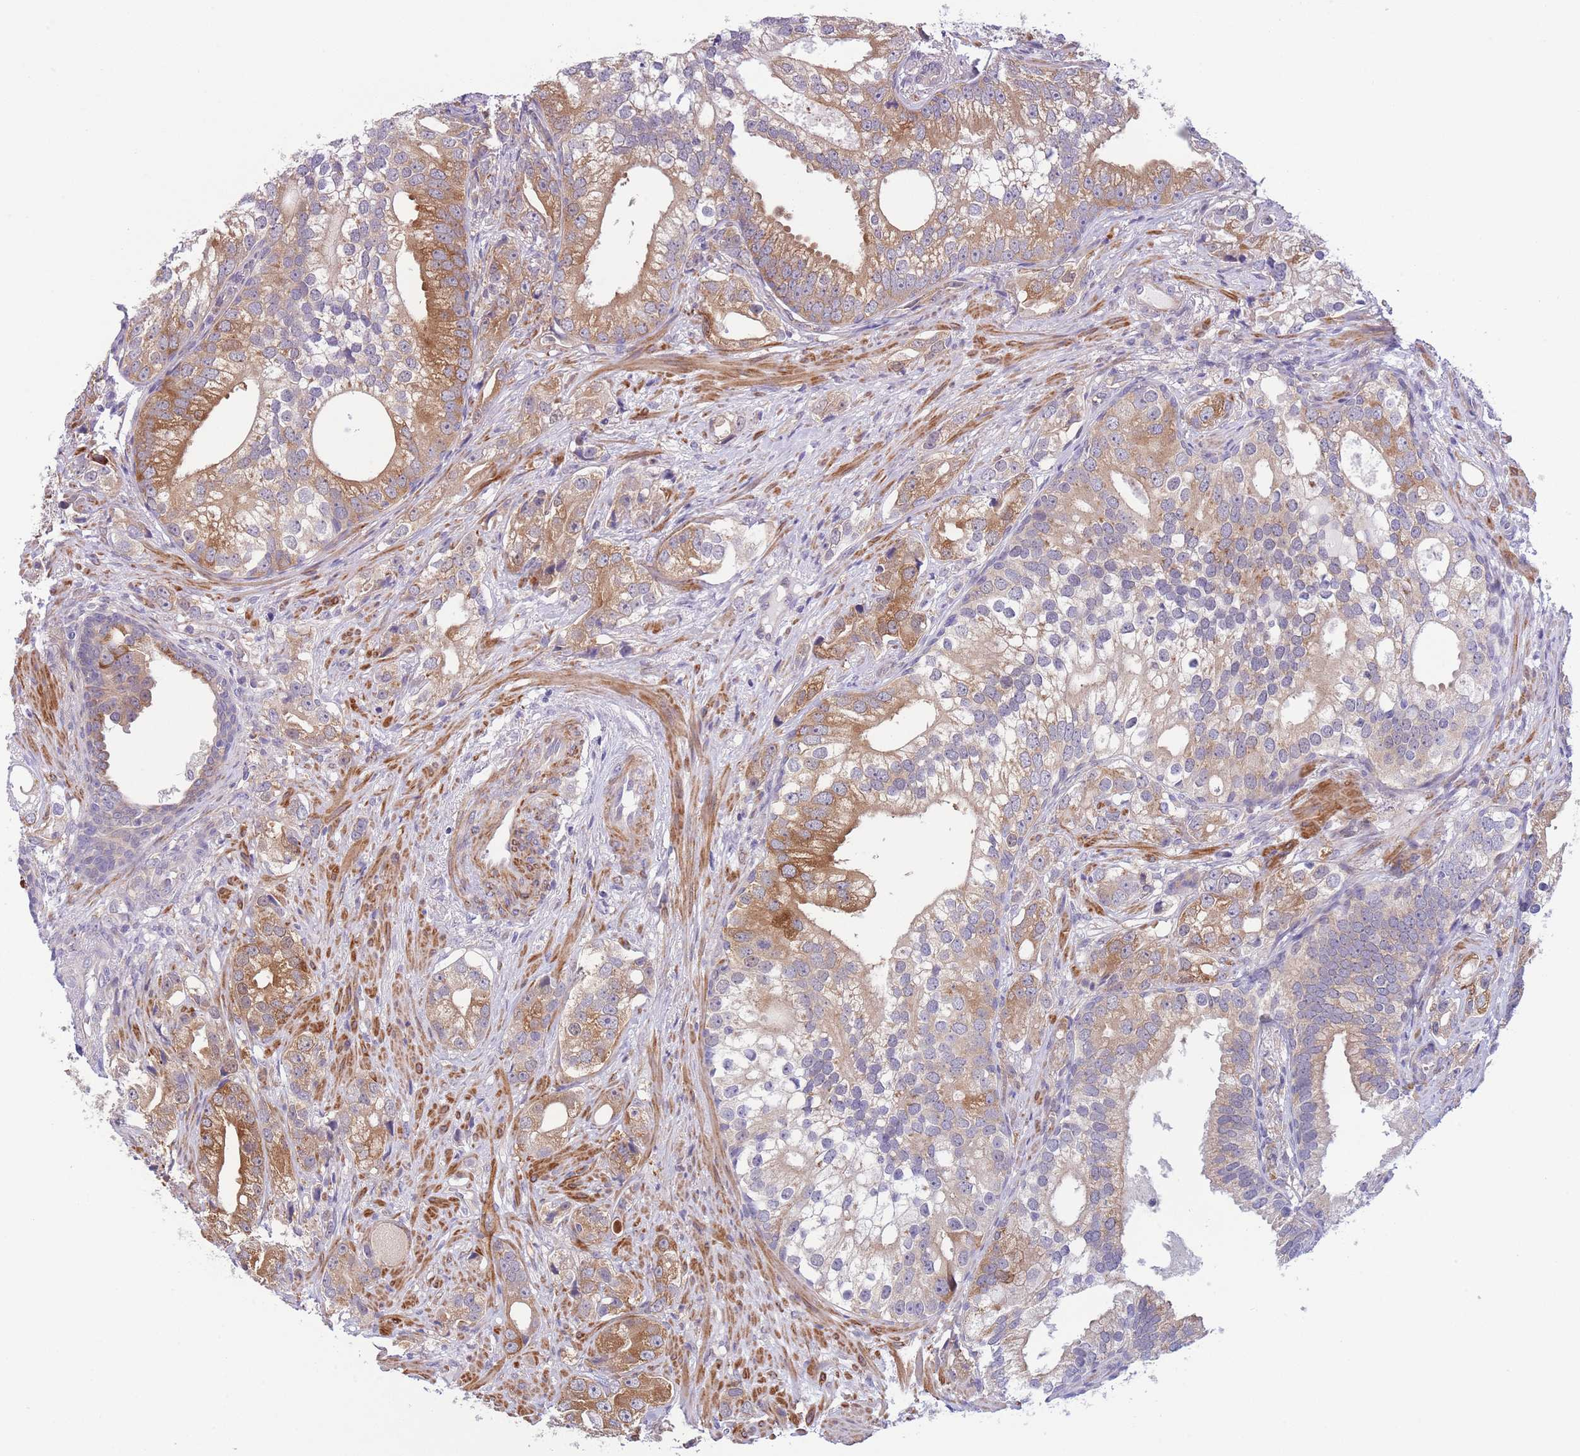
{"staining": {"intensity": "moderate", "quantity": ">75%", "location": "cytoplasmic/membranous"}, "tissue": "prostate cancer", "cell_type": "Tumor cells", "image_type": "cancer", "snomed": [{"axis": "morphology", "description": "Adenocarcinoma, High grade"}, {"axis": "topography", "description": "Prostate"}], "caption": "High-grade adenocarcinoma (prostate) stained for a protein (brown) displays moderate cytoplasmic/membranous positive expression in approximately >75% of tumor cells.", "gene": "C9orf152", "patient": {"sex": "male", "age": 75}}